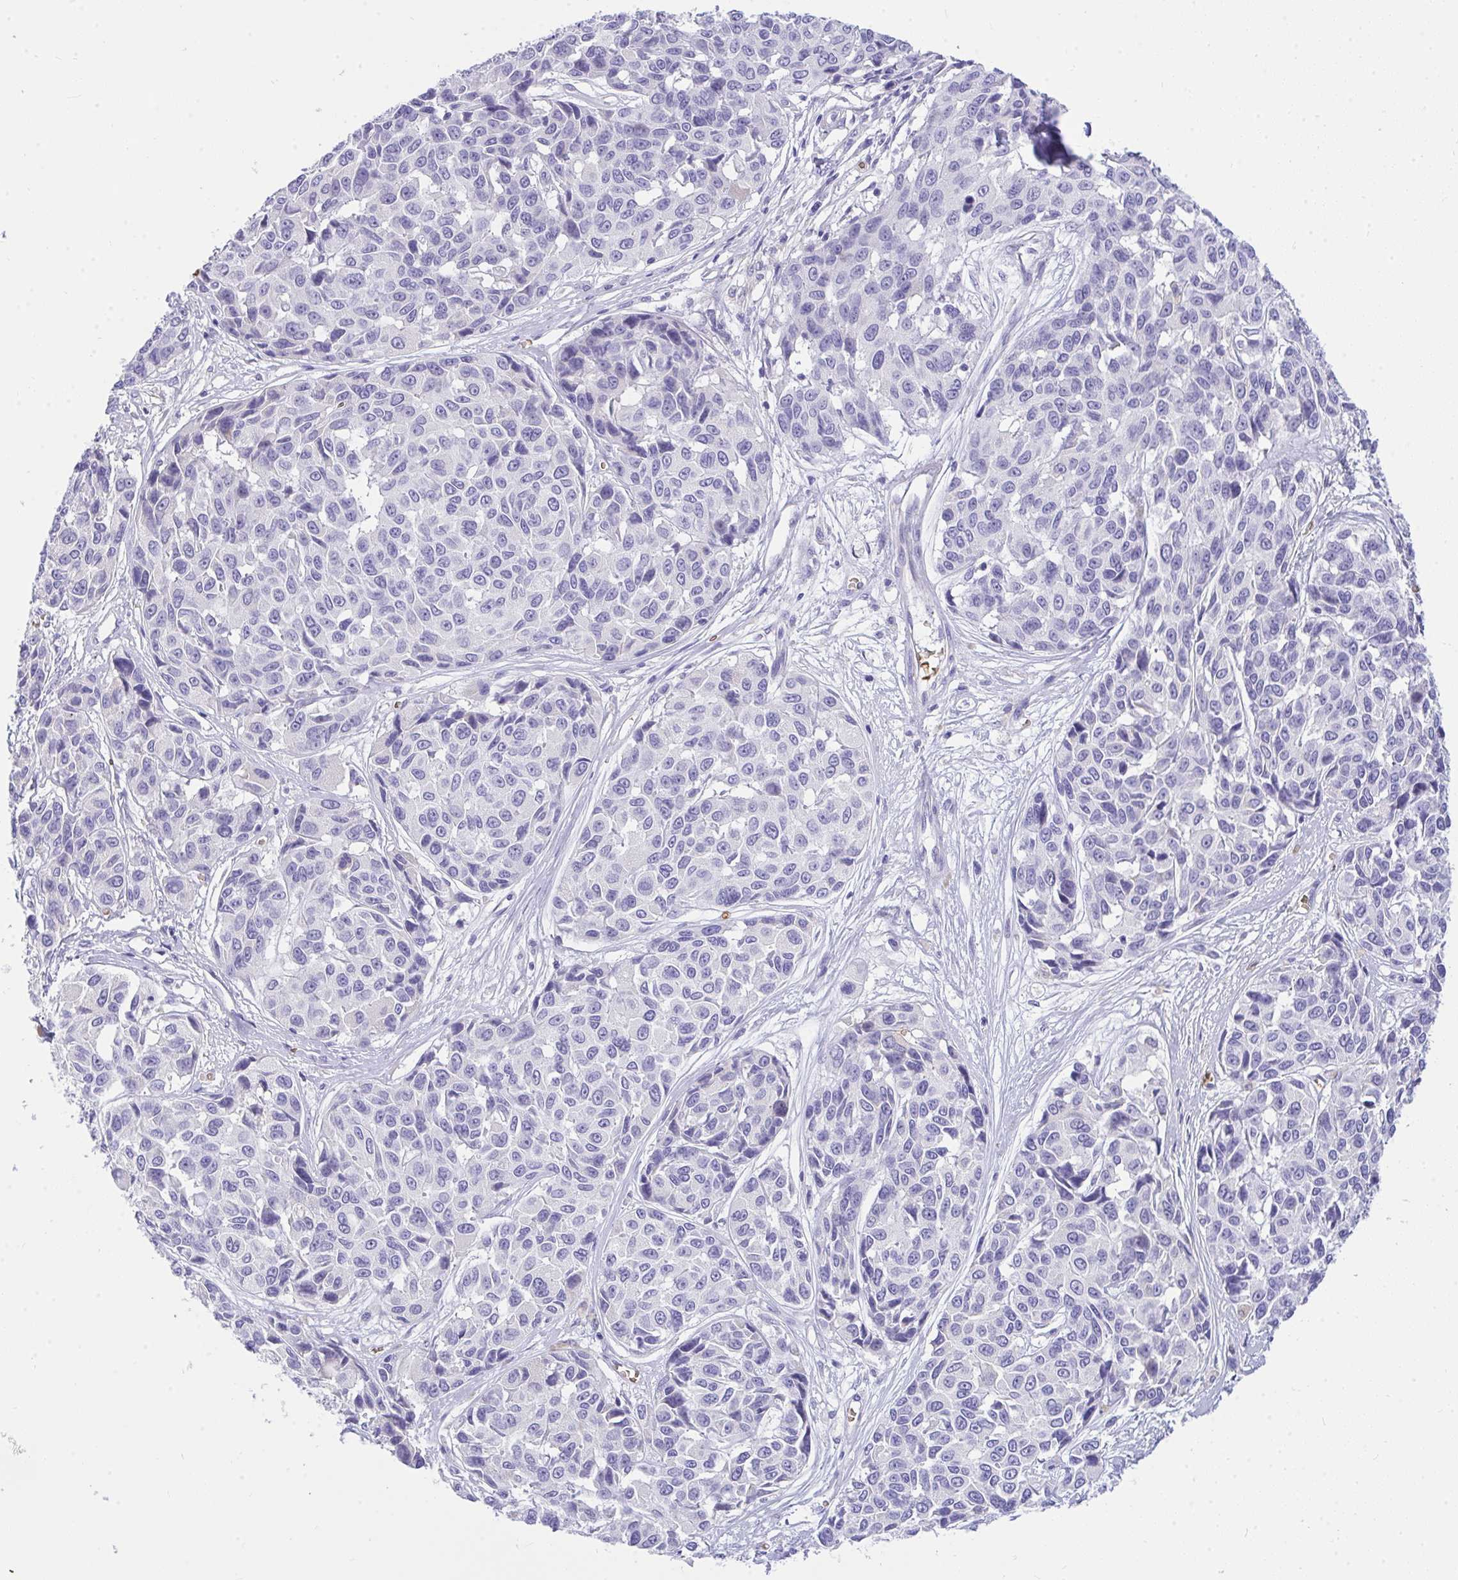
{"staining": {"intensity": "negative", "quantity": "none", "location": "none"}, "tissue": "melanoma", "cell_type": "Tumor cells", "image_type": "cancer", "snomed": [{"axis": "morphology", "description": "Malignant melanoma, NOS"}, {"axis": "topography", "description": "Skin"}], "caption": "Histopathology image shows no protein staining in tumor cells of malignant melanoma tissue.", "gene": "ANK1", "patient": {"sex": "female", "age": 66}}